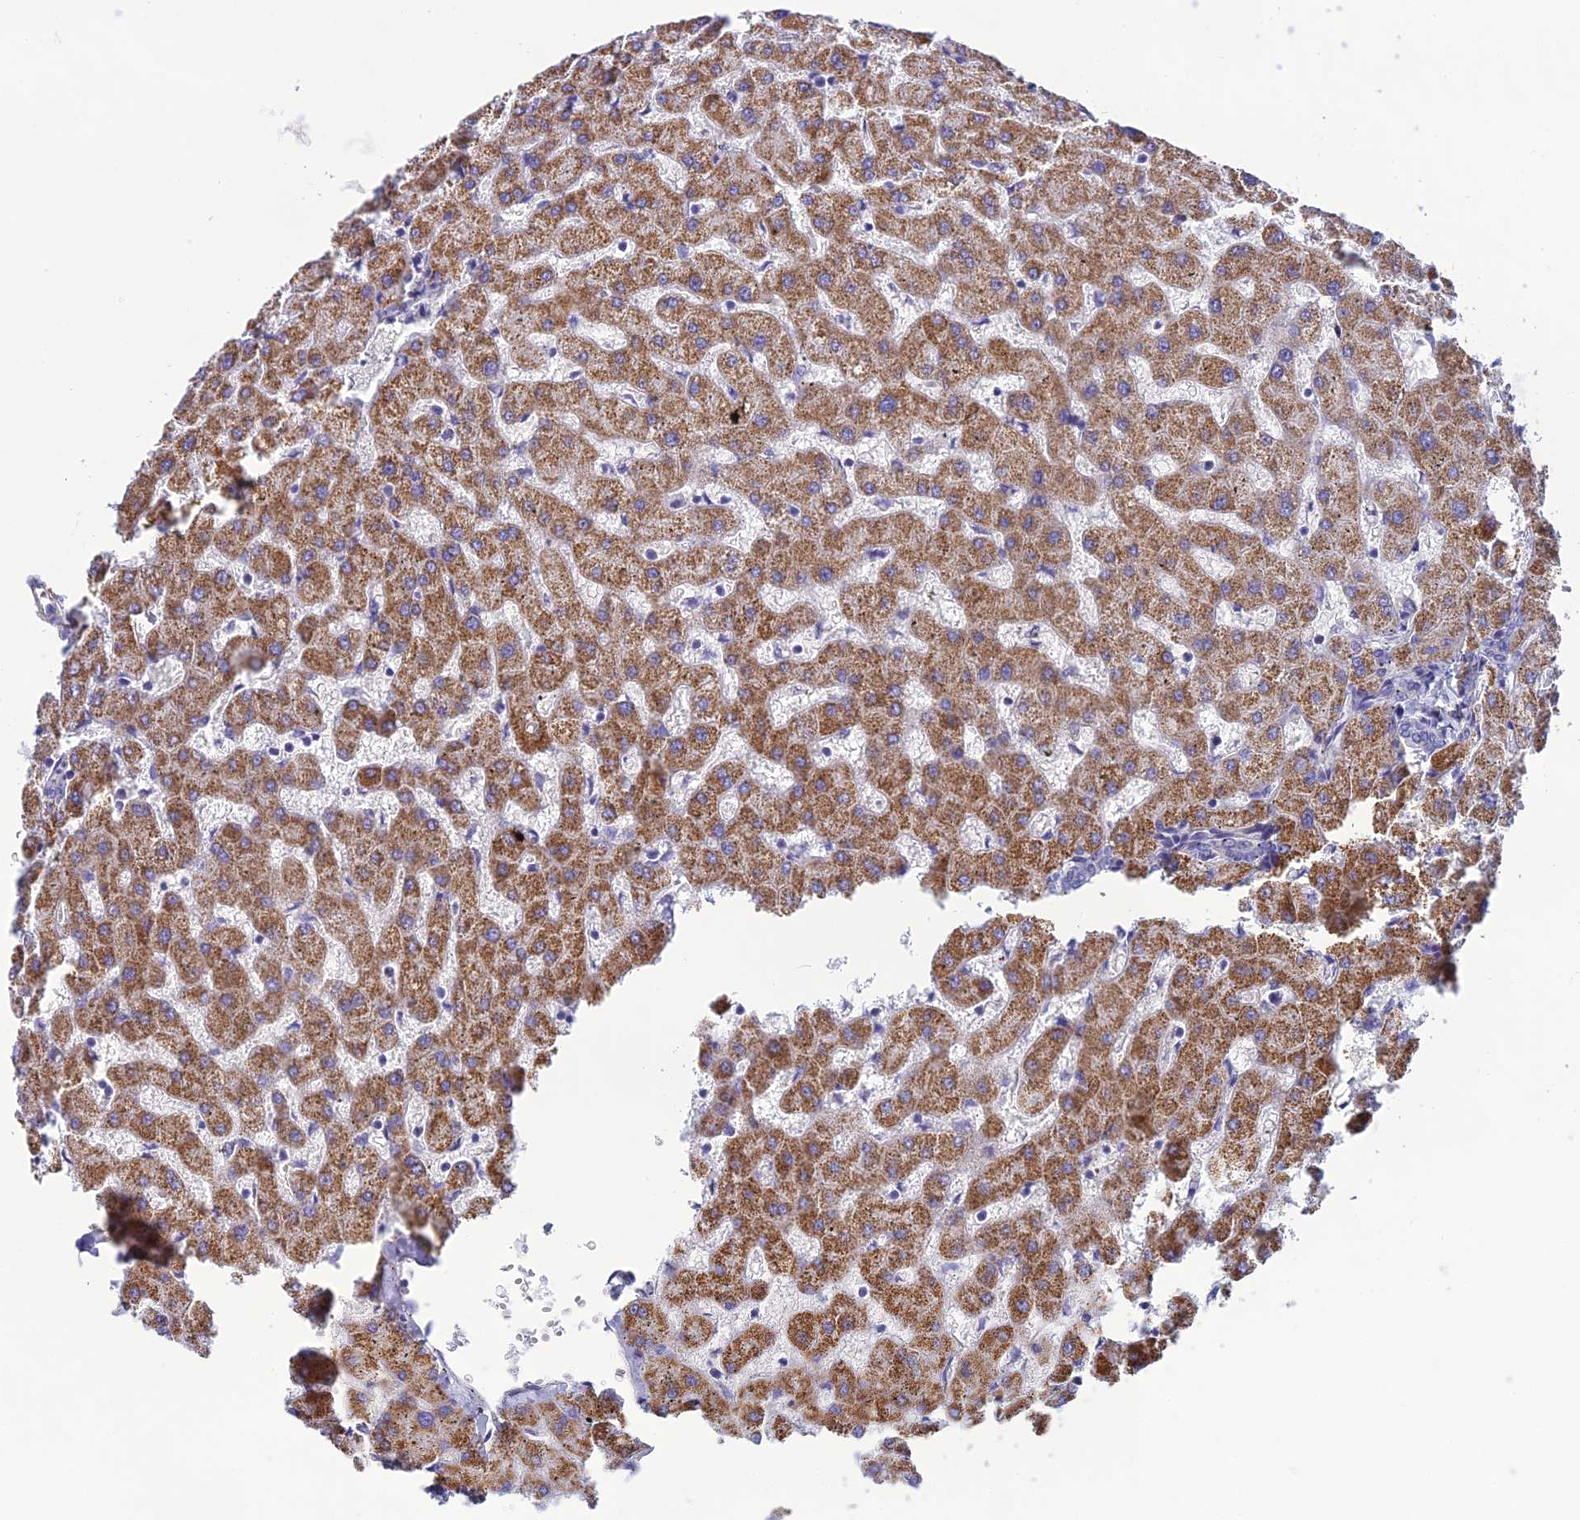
{"staining": {"intensity": "negative", "quantity": "none", "location": "none"}, "tissue": "liver", "cell_type": "Cholangiocytes", "image_type": "normal", "snomed": [{"axis": "morphology", "description": "Normal tissue, NOS"}, {"axis": "topography", "description": "Liver"}], "caption": "DAB (3,3'-diaminobenzidine) immunohistochemical staining of unremarkable liver shows no significant positivity in cholangiocytes. (Stains: DAB immunohistochemistry with hematoxylin counter stain, Microscopy: brightfield microscopy at high magnification).", "gene": "POMGNT1", "patient": {"sex": "female", "age": 63}}